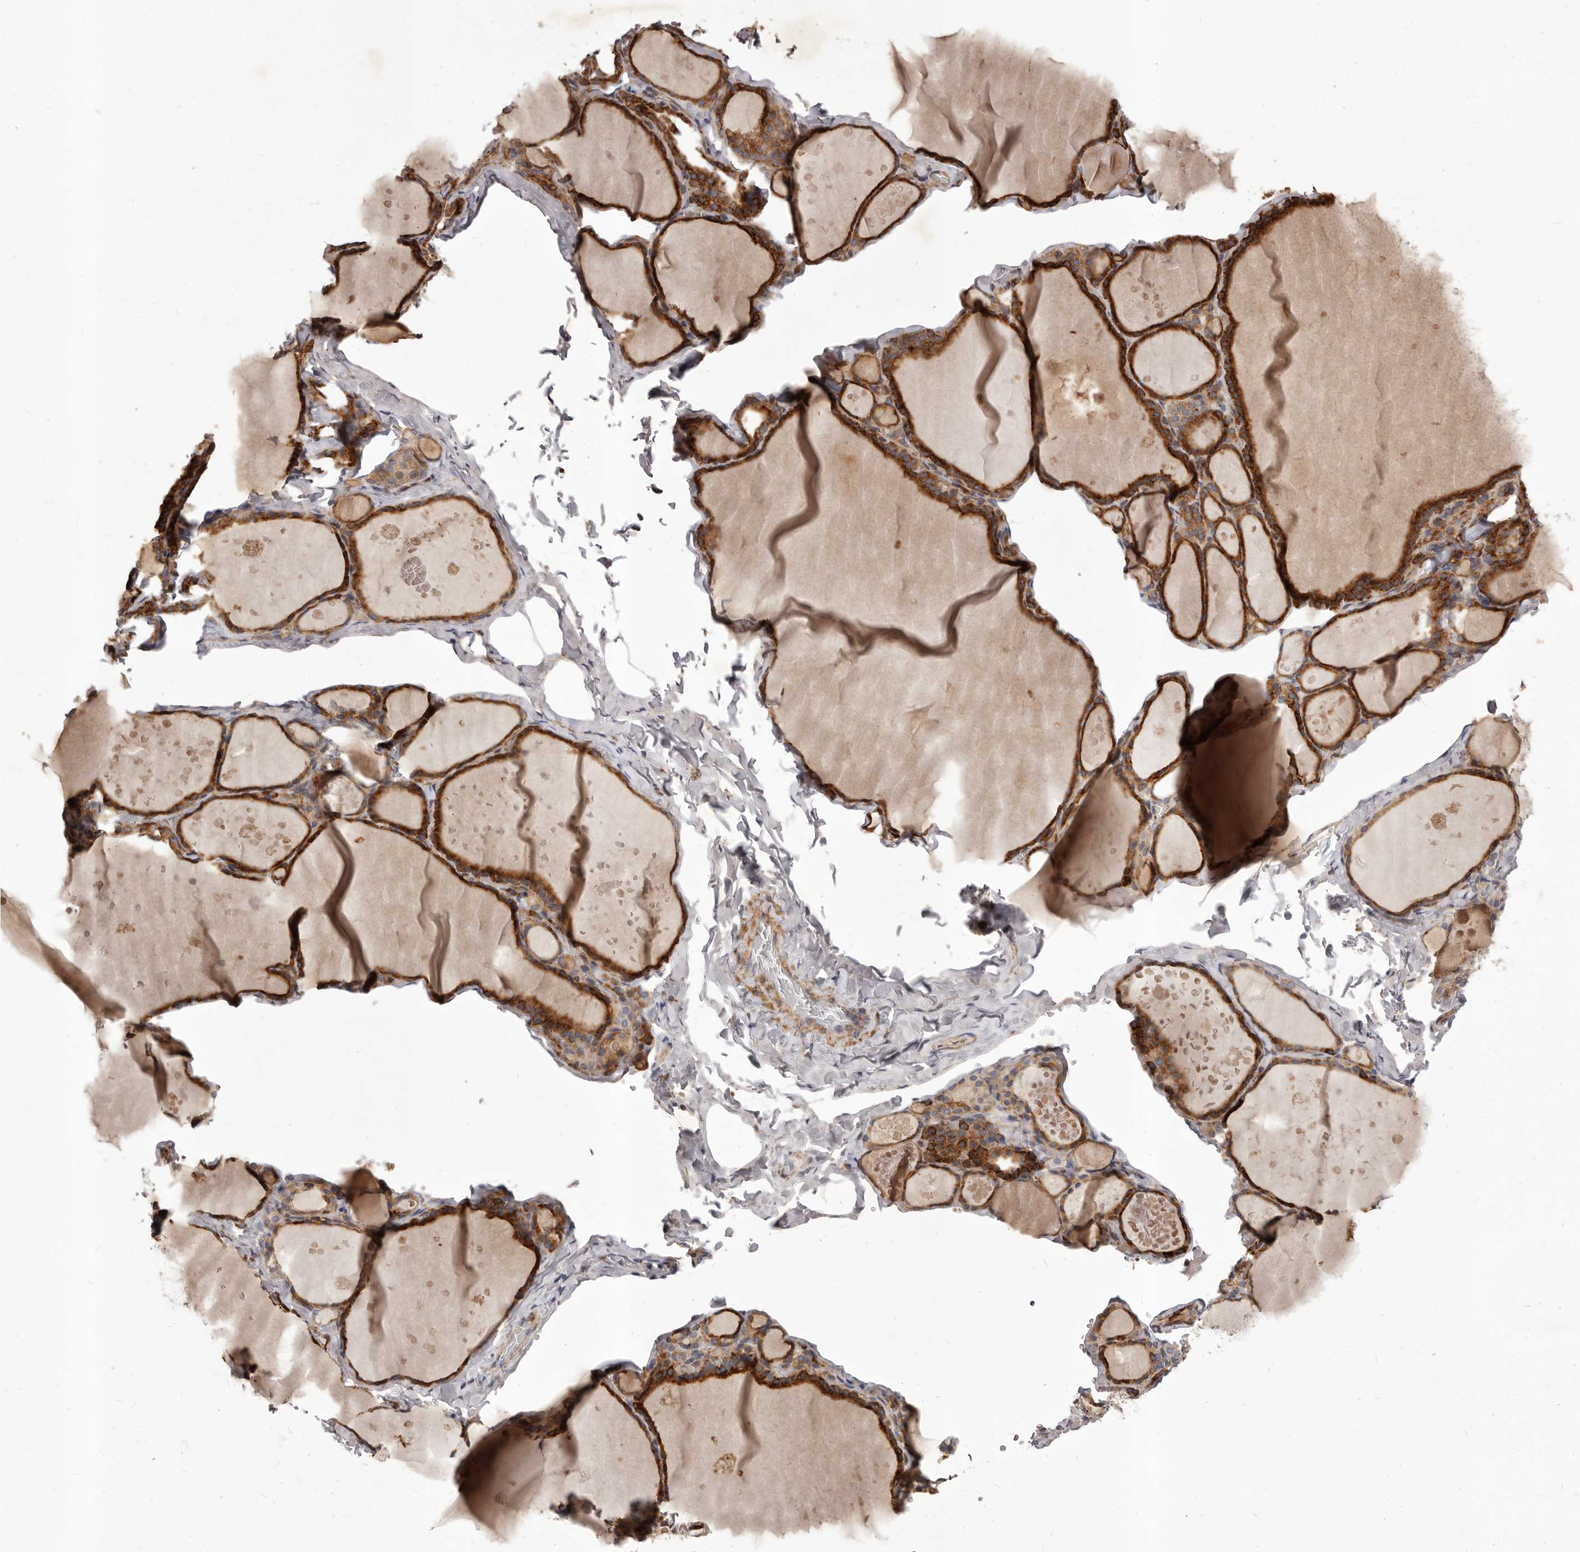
{"staining": {"intensity": "strong", "quantity": ">75%", "location": "cytoplasmic/membranous"}, "tissue": "thyroid gland", "cell_type": "Glandular cells", "image_type": "normal", "snomed": [{"axis": "morphology", "description": "Normal tissue, NOS"}, {"axis": "topography", "description": "Thyroid gland"}], "caption": "Thyroid gland stained with immunohistochemistry (IHC) shows strong cytoplasmic/membranous staining in about >75% of glandular cells.", "gene": "ALPK1", "patient": {"sex": "male", "age": 56}}